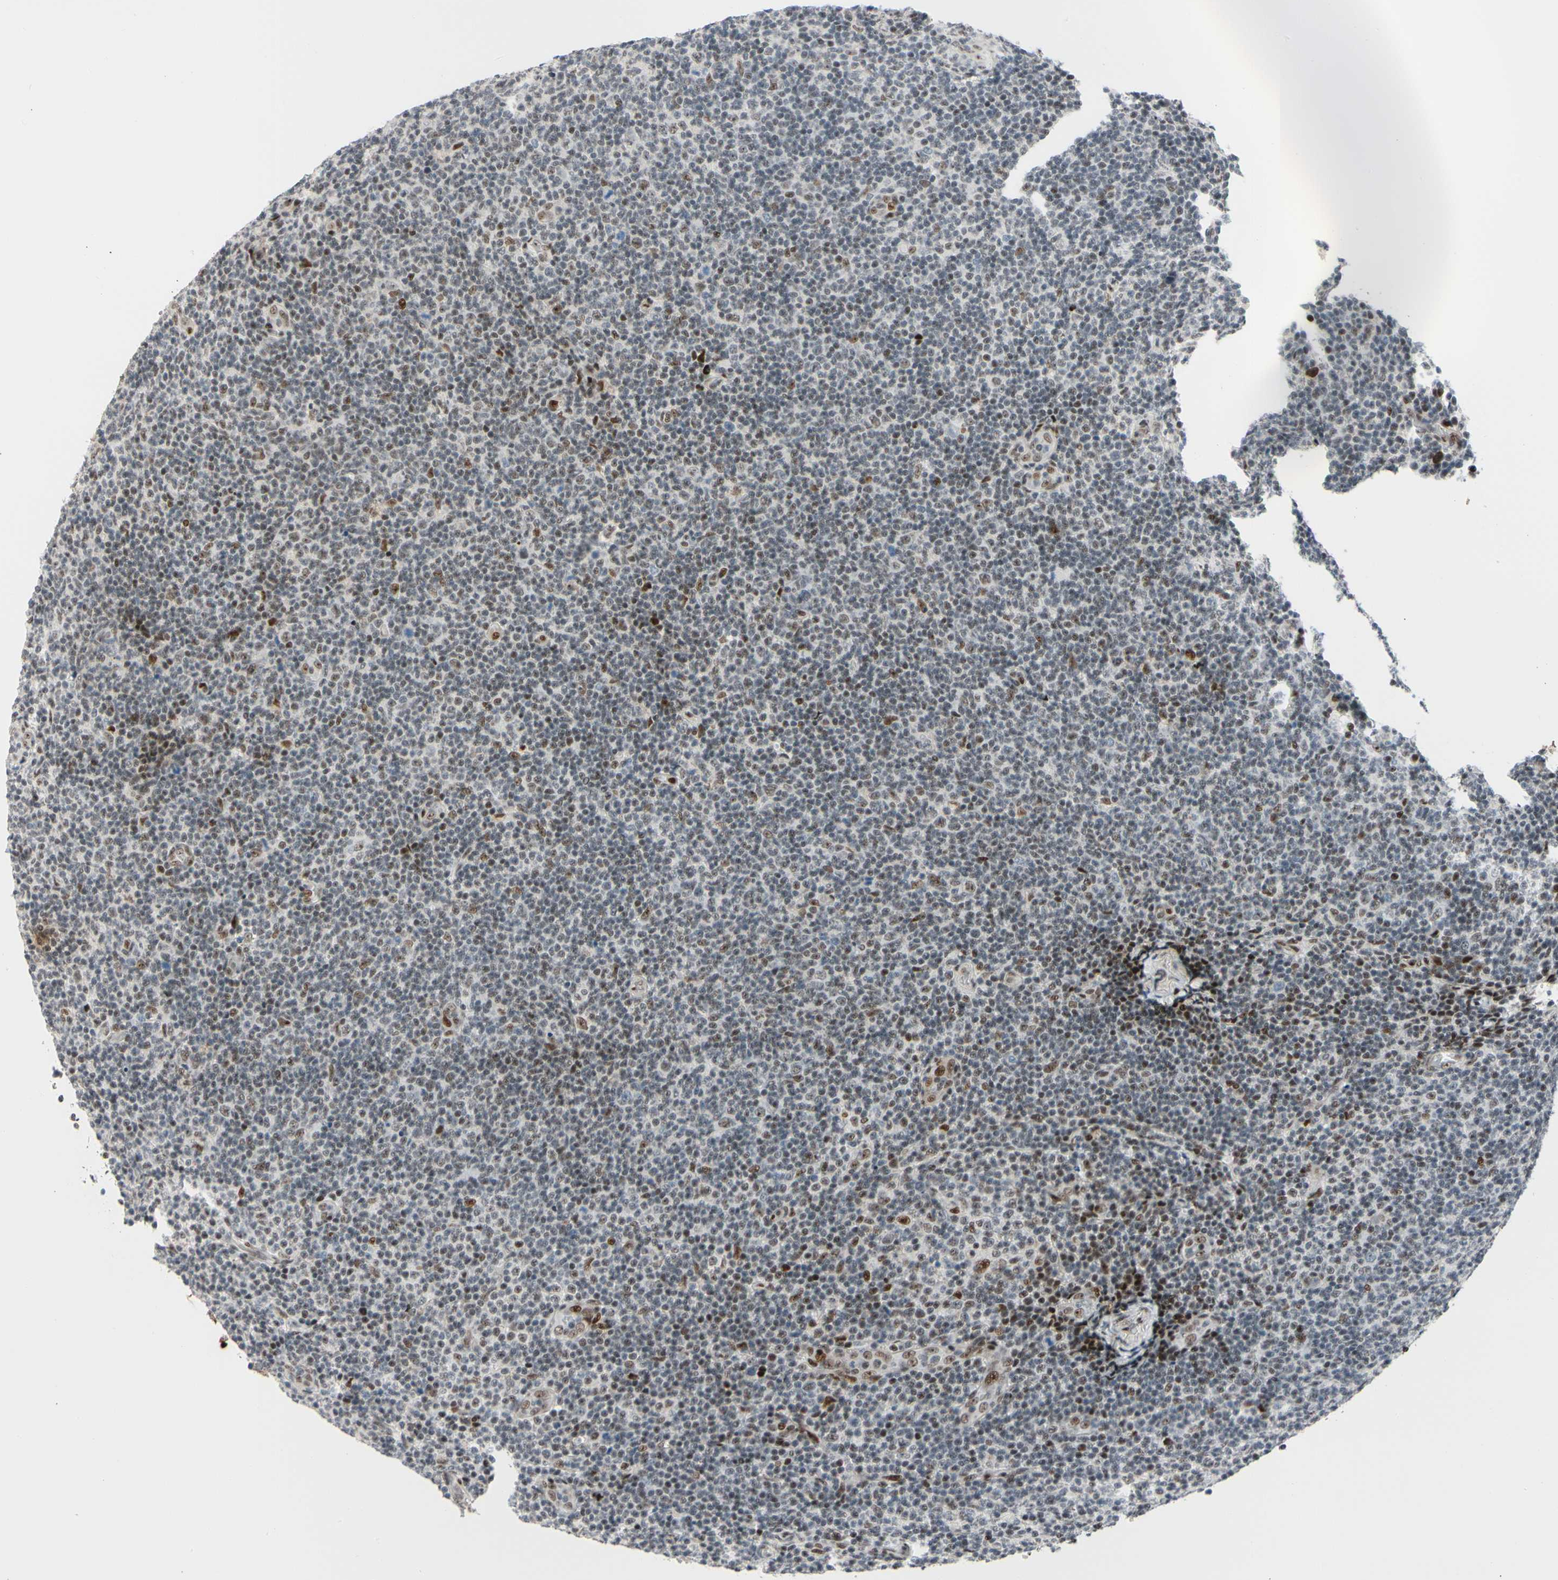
{"staining": {"intensity": "moderate", "quantity": "25%-75%", "location": "nuclear"}, "tissue": "lymphoma", "cell_type": "Tumor cells", "image_type": "cancer", "snomed": [{"axis": "morphology", "description": "Malignant lymphoma, non-Hodgkin's type, Low grade"}, {"axis": "topography", "description": "Lymph node"}], "caption": "This image shows low-grade malignant lymphoma, non-Hodgkin's type stained with IHC to label a protein in brown. The nuclear of tumor cells show moderate positivity for the protein. Nuclei are counter-stained blue.", "gene": "FOXO3", "patient": {"sex": "male", "age": 83}}